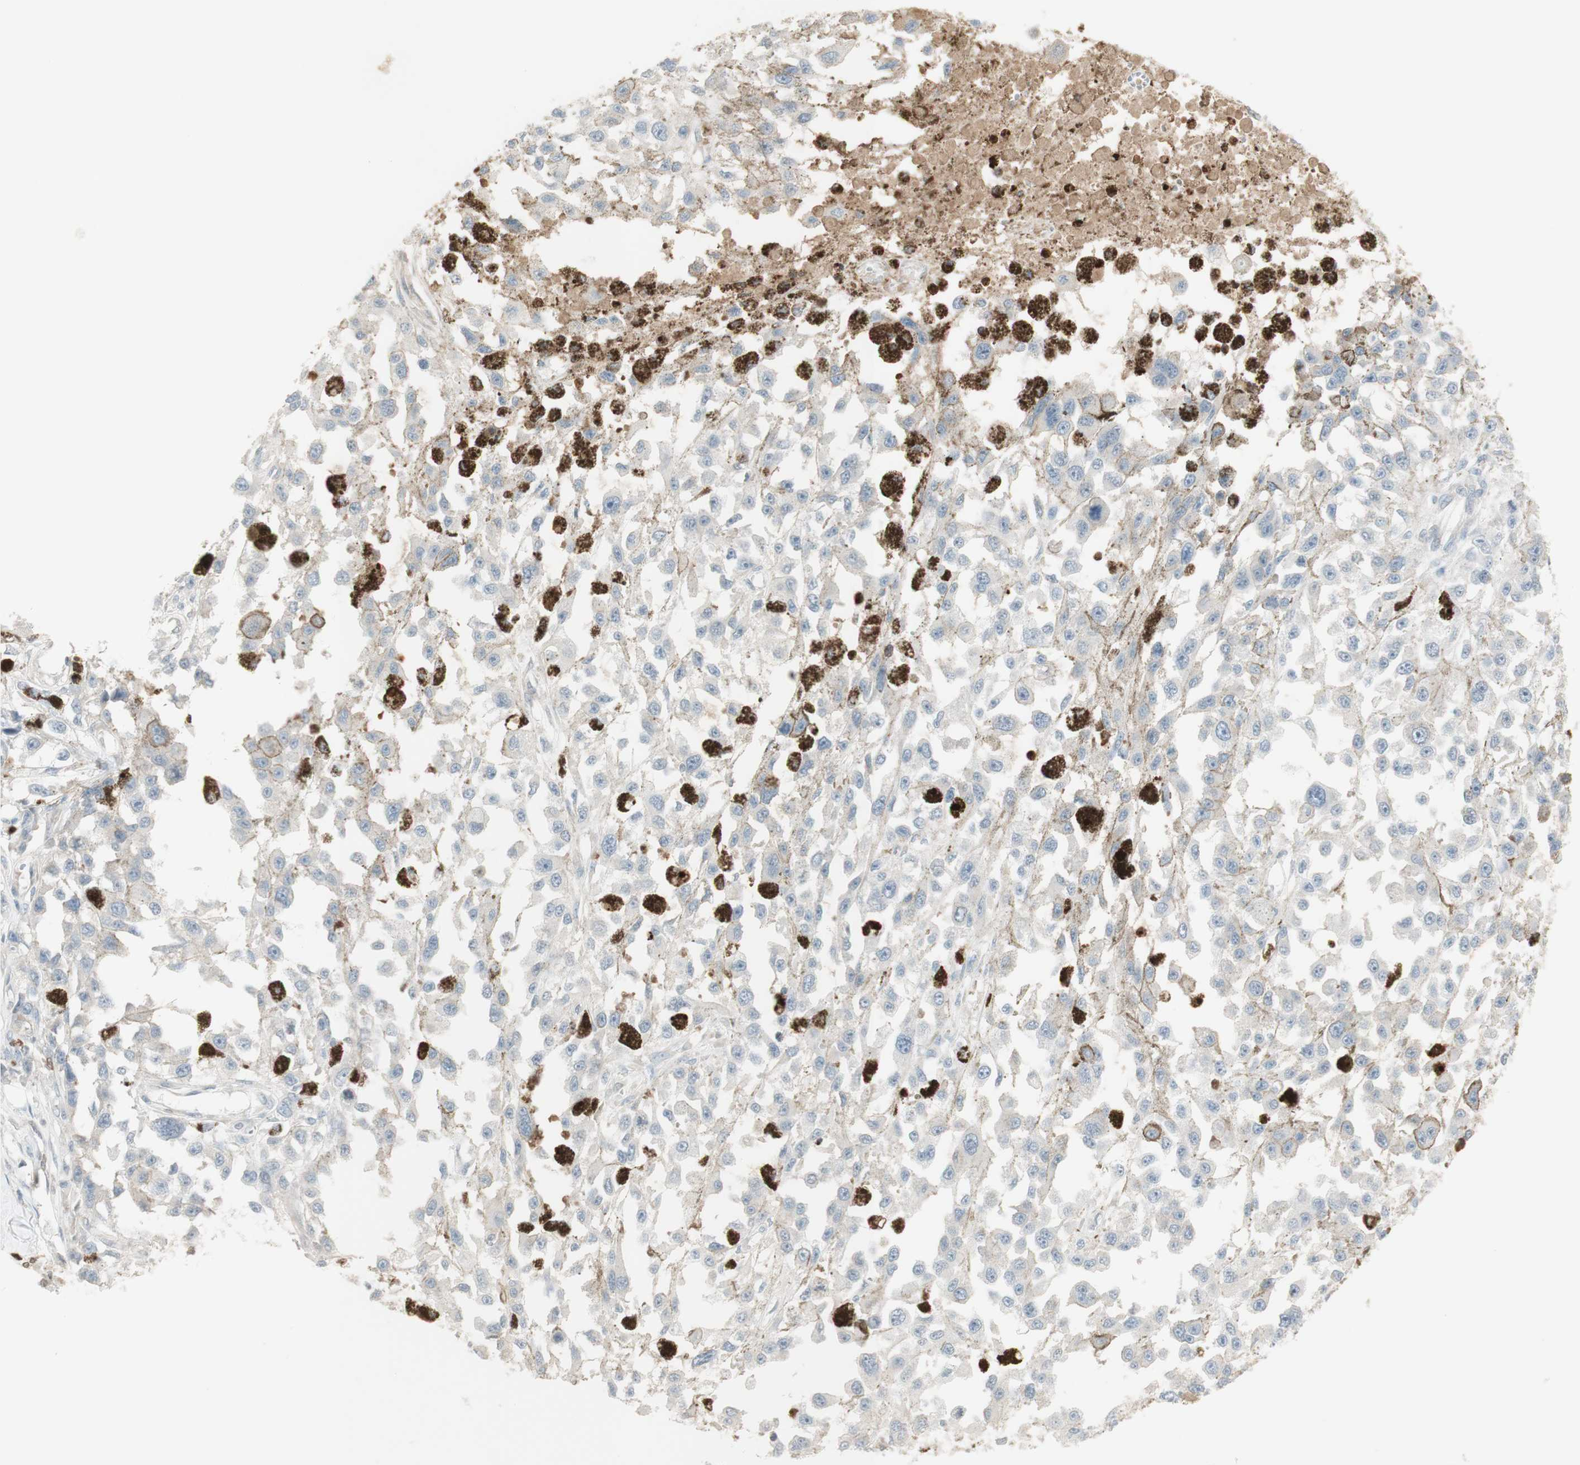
{"staining": {"intensity": "negative", "quantity": "none", "location": "none"}, "tissue": "melanoma", "cell_type": "Tumor cells", "image_type": "cancer", "snomed": [{"axis": "morphology", "description": "Malignant melanoma, Metastatic site"}, {"axis": "topography", "description": "Lymph node"}], "caption": "An immunohistochemistry (IHC) photomicrograph of melanoma is shown. There is no staining in tumor cells of melanoma.", "gene": "NID1", "patient": {"sex": "male", "age": 59}}